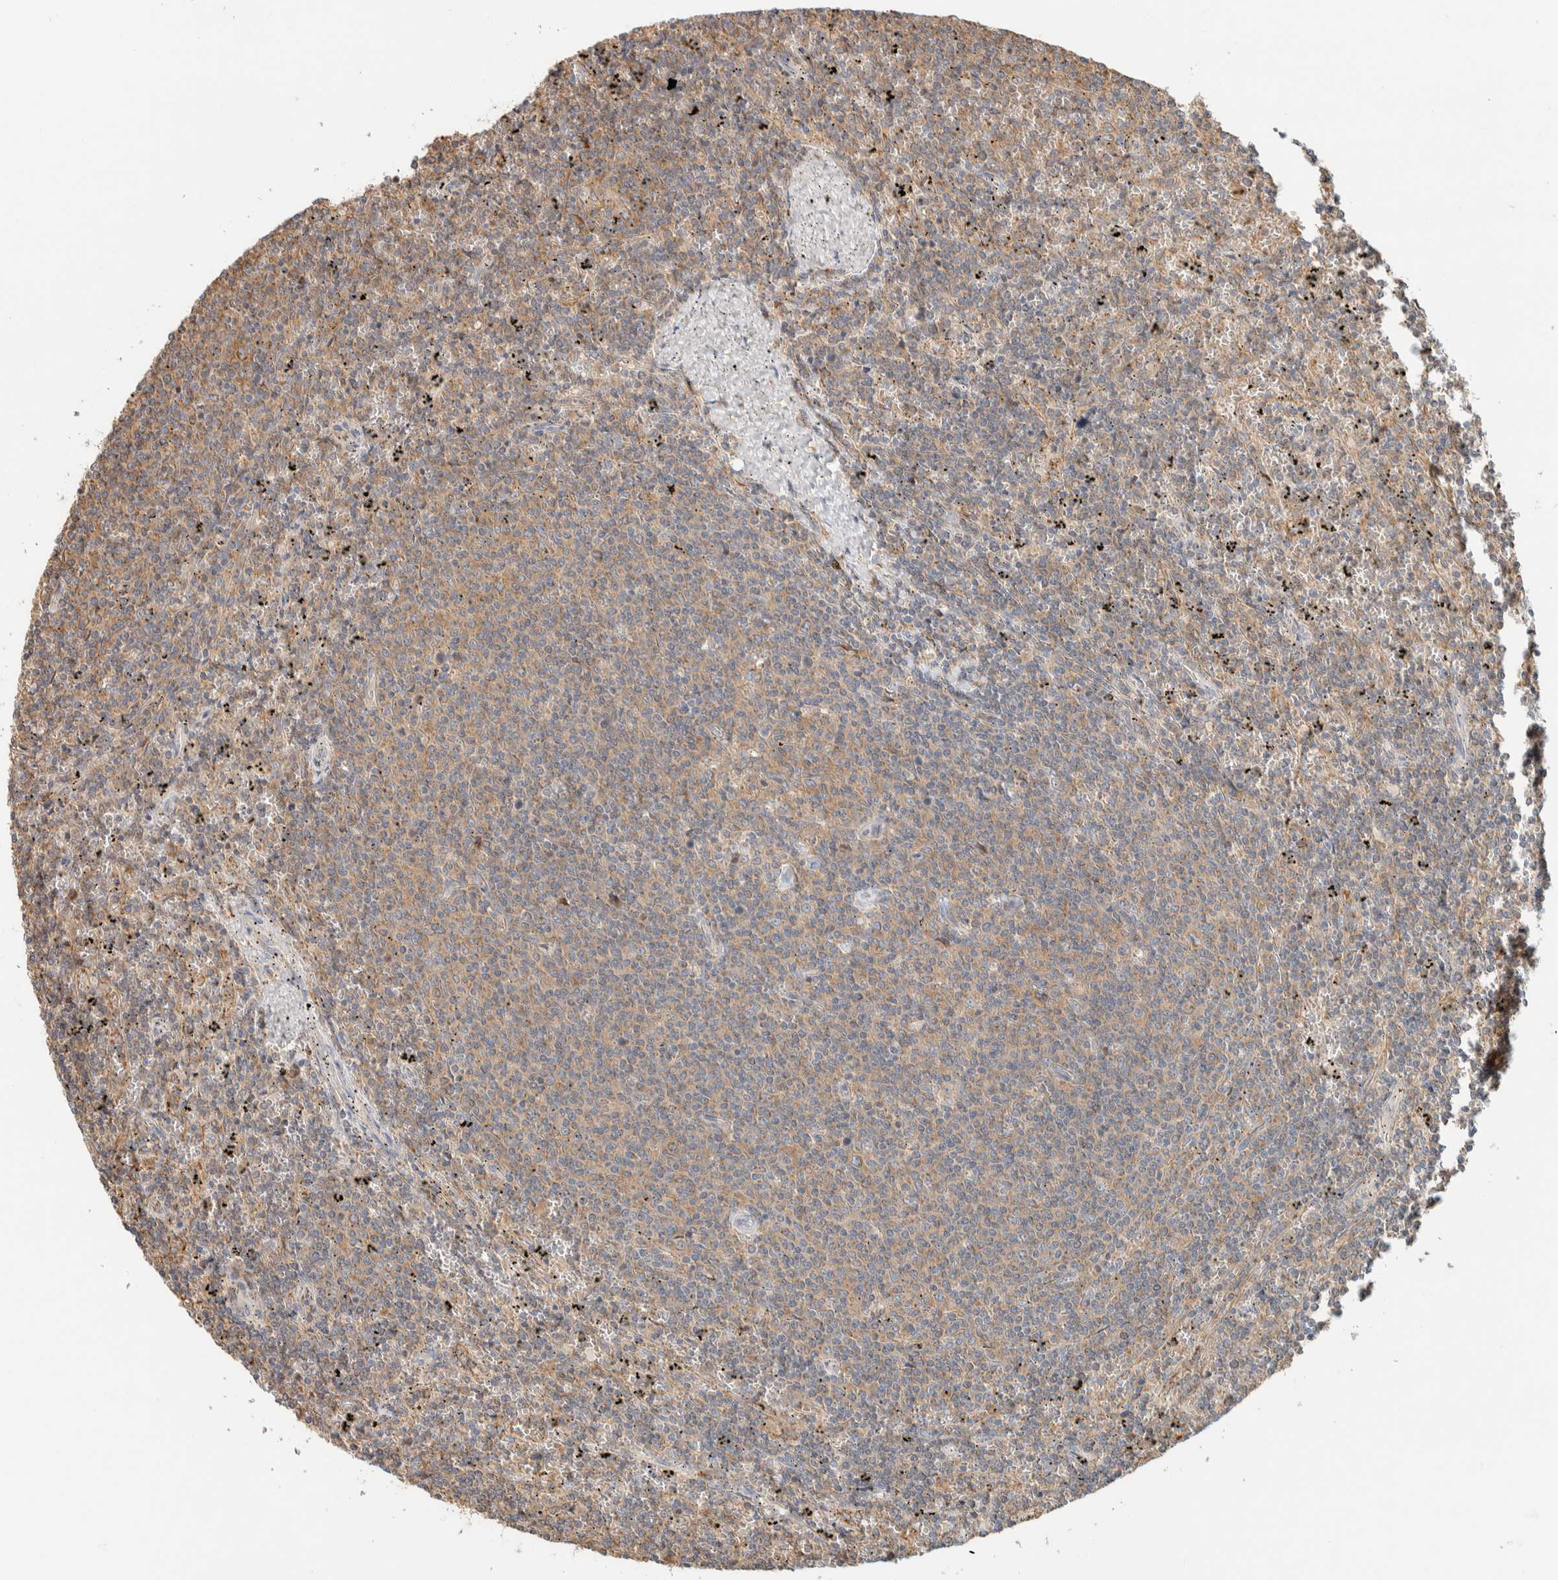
{"staining": {"intensity": "weak", "quantity": ">75%", "location": "cytoplasmic/membranous"}, "tissue": "lymphoma", "cell_type": "Tumor cells", "image_type": "cancer", "snomed": [{"axis": "morphology", "description": "Malignant lymphoma, non-Hodgkin's type, Low grade"}, {"axis": "topography", "description": "Spleen"}], "caption": "The image reveals immunohistochemical staining of low-grade malignant lymphoma, non-Hodgkin's type. There is weak cytoplasmic/membranous staining is seen in about >75% of tumor cells. (Stains: DAB (3,3'-diaminobenzidine) in brown, nuclei in blue, Microscopy: brightfield microscopy at high magnification).", "gene": "RAB11FIP1", "patient": {"sex": "female", "age": 50}}